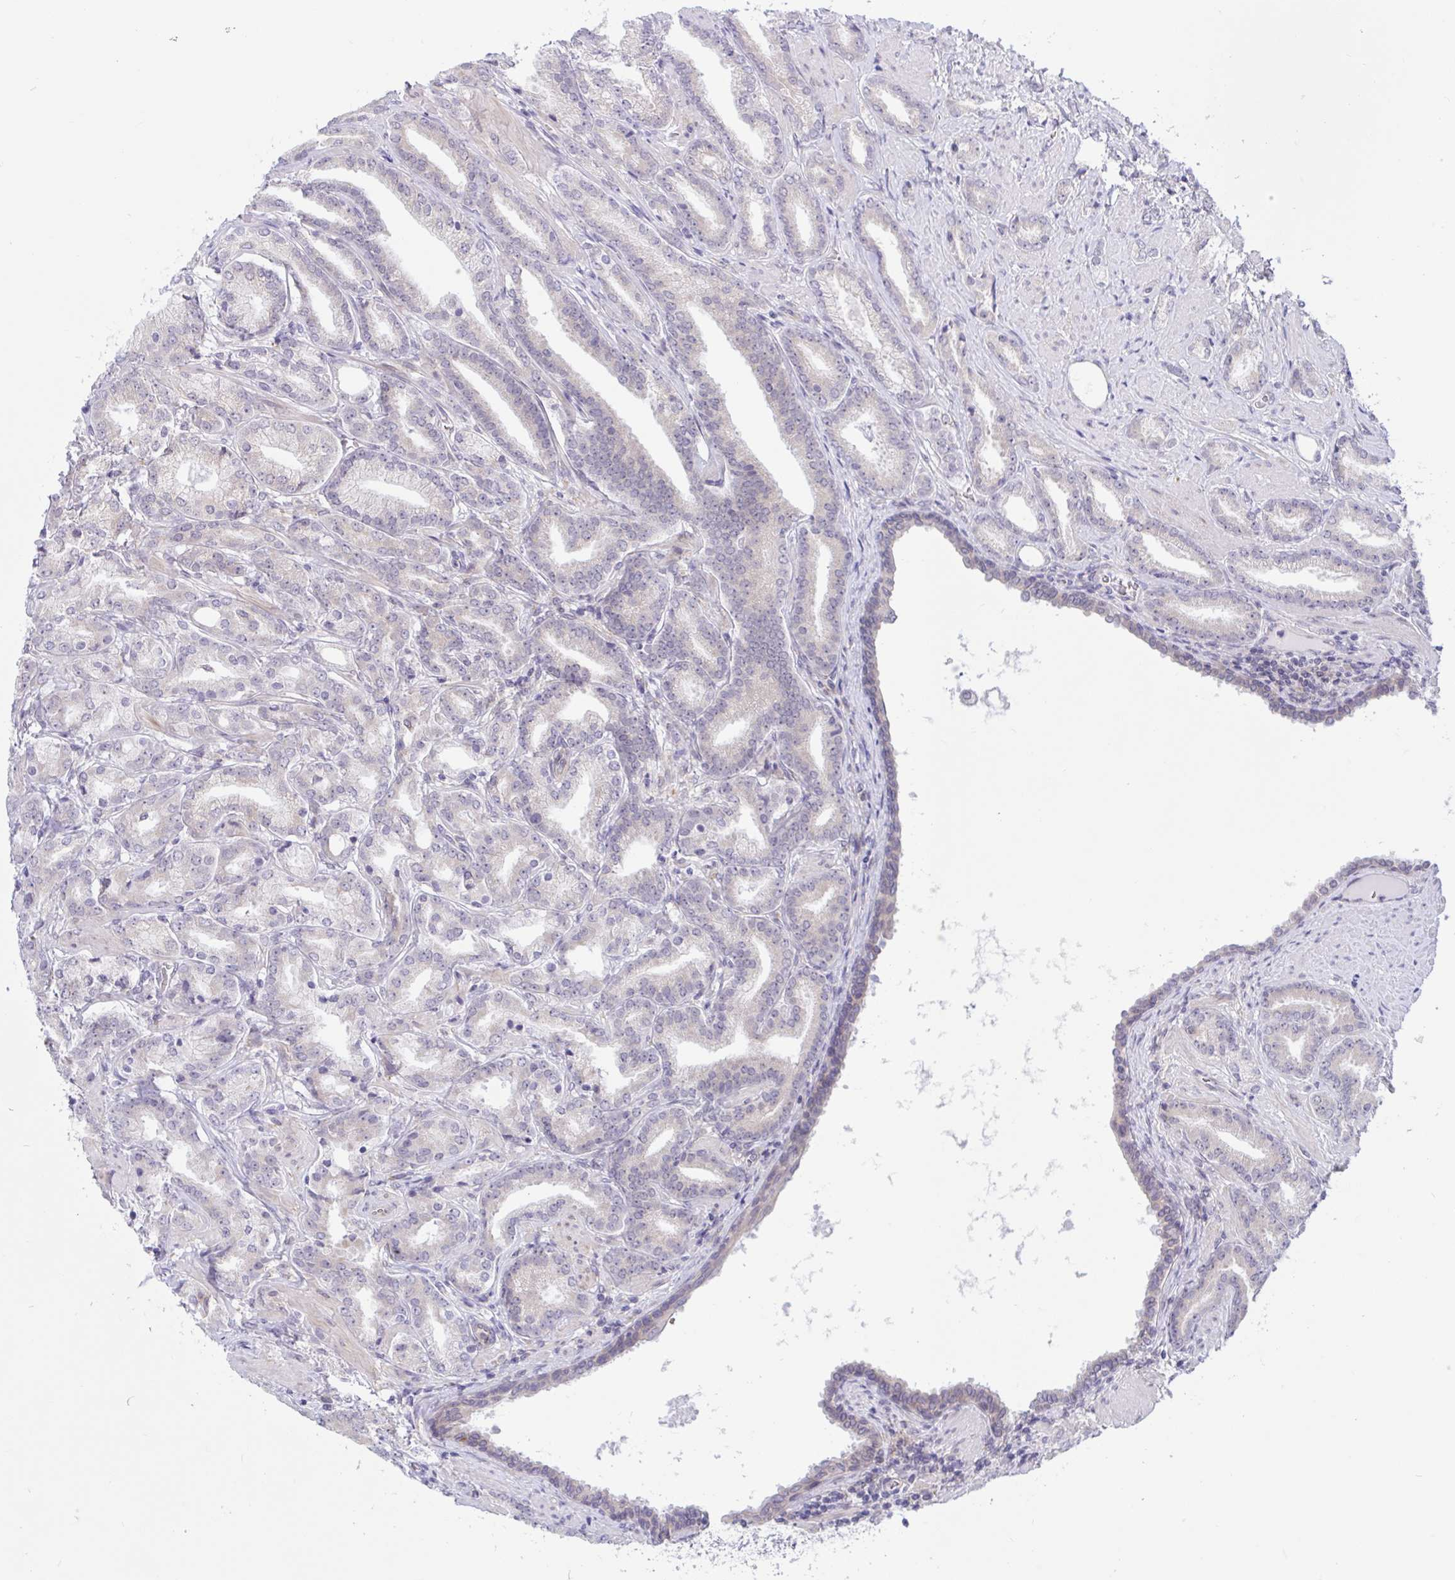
{"staining": {"intensity": "weak", "quantity": "<25%", "location": "cytoplasmic/membranous"}, "tissue": "prostate cancer", "cell_type": "Tumor cells", "image_type": "cancer", "snomed": [{"axis": "morphology", "description": "Adenocarcinoma, High grade"}, {"axis": "topography", "description": "Prostate"}], "caption": "An immunohistochemistry image of prostate cancer (high-grade adenocarcinoma) is shown. There is no staining in tumor cells of prostate cancer (high-grade adenocarcinoma).", "gene": "CAMLG", "patient": {"sex": "male", "age": 56}}